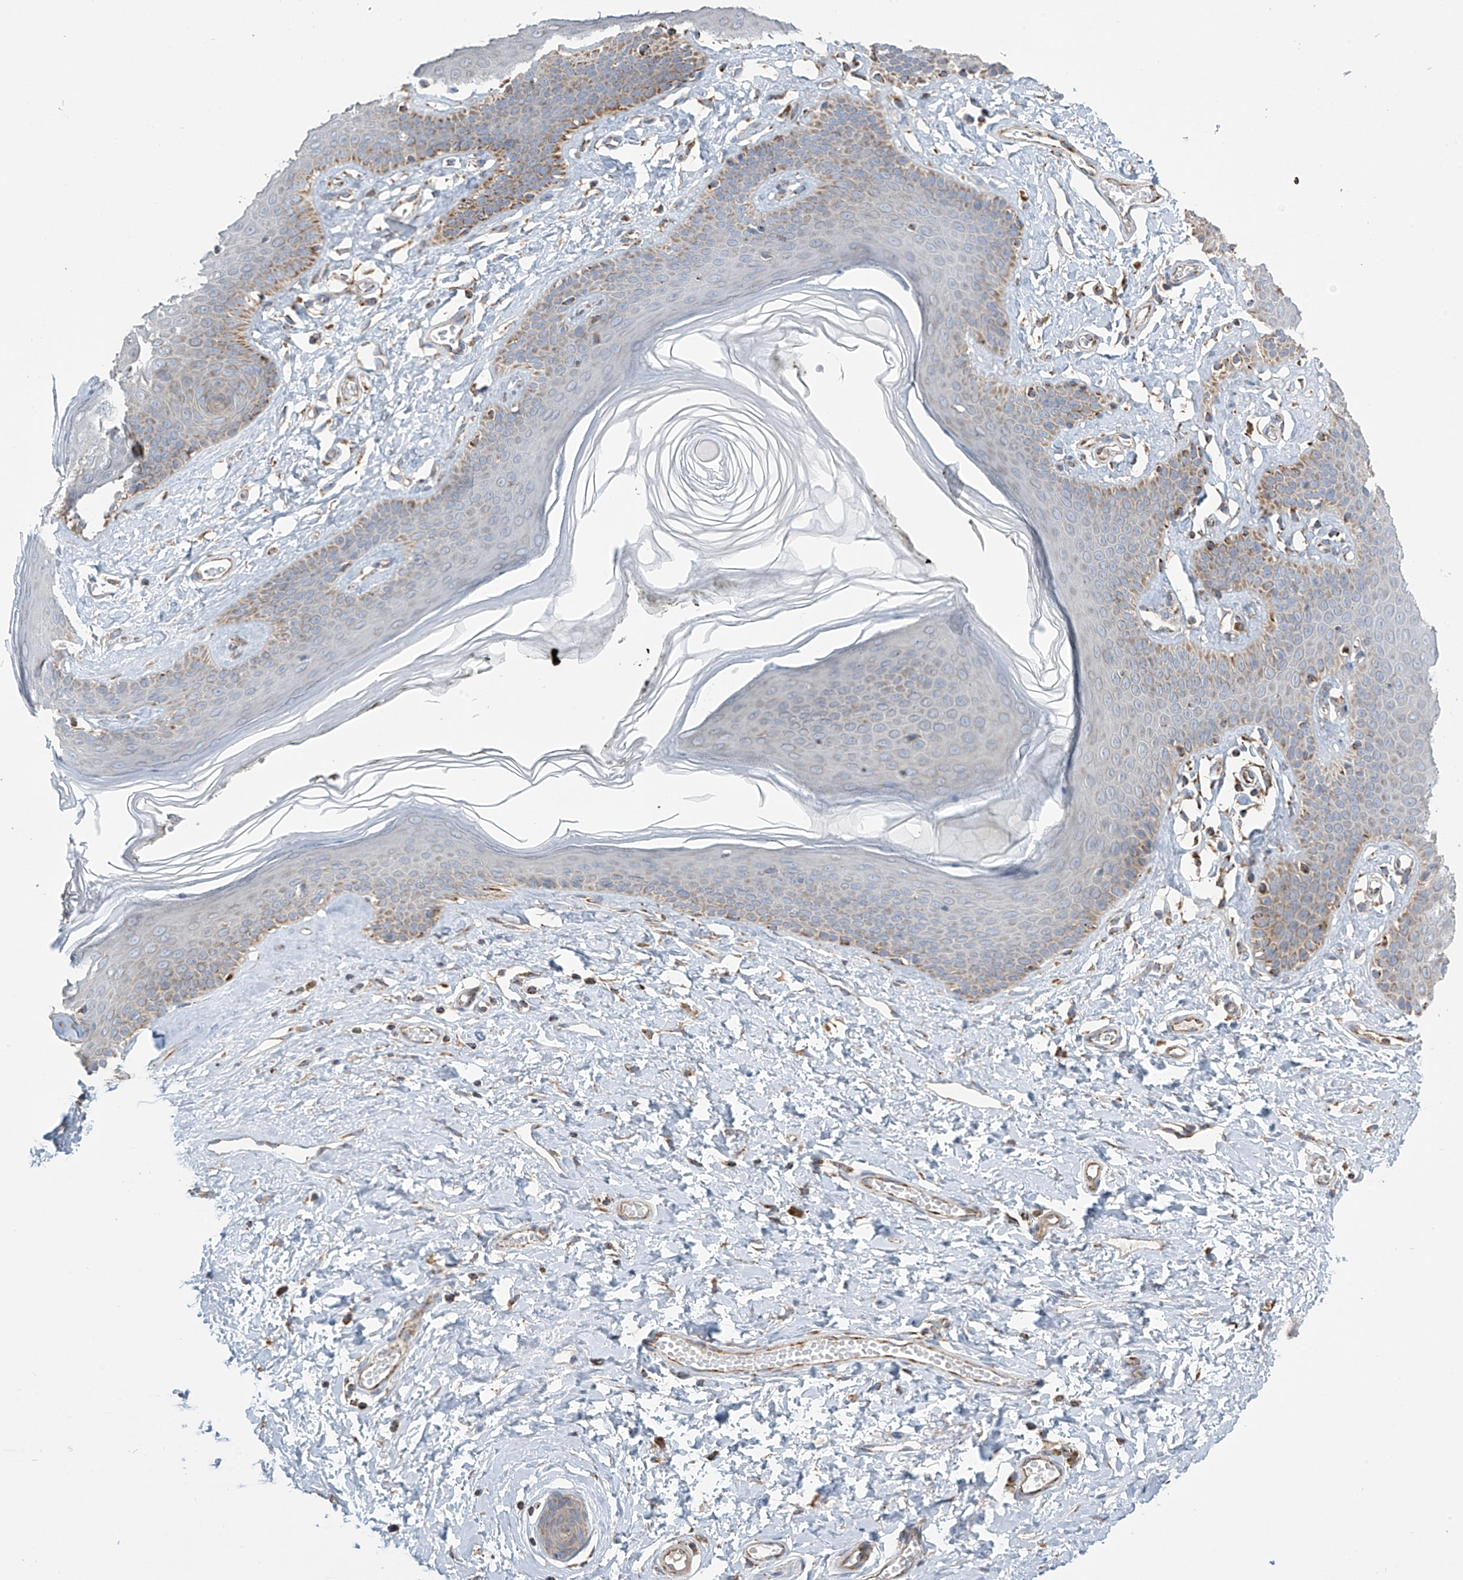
{"staining": {"intensity": "strong", "quantity": "25%-75%", "location": "cytoplasmic/membranous"}, "tissue": "skin", "cell_type": "Epidermal cells", "image_type": "normal", "snomed": [{"axis": "morphology", "description": "Normal tissue, NOS"}, {"axis": "morphology", "description": "Inflammation, NOS"}, {"axis": "topography", "description": "Vulva"}], "caption": "Immunohistochemistry (DAB) staining of benign skin reveals strong cytoplasmic/membranous protein expression in about 25%-75% of epidermal cells.", "gene": "PNPT1", "patient": {"sex": "female", "age": 84}}